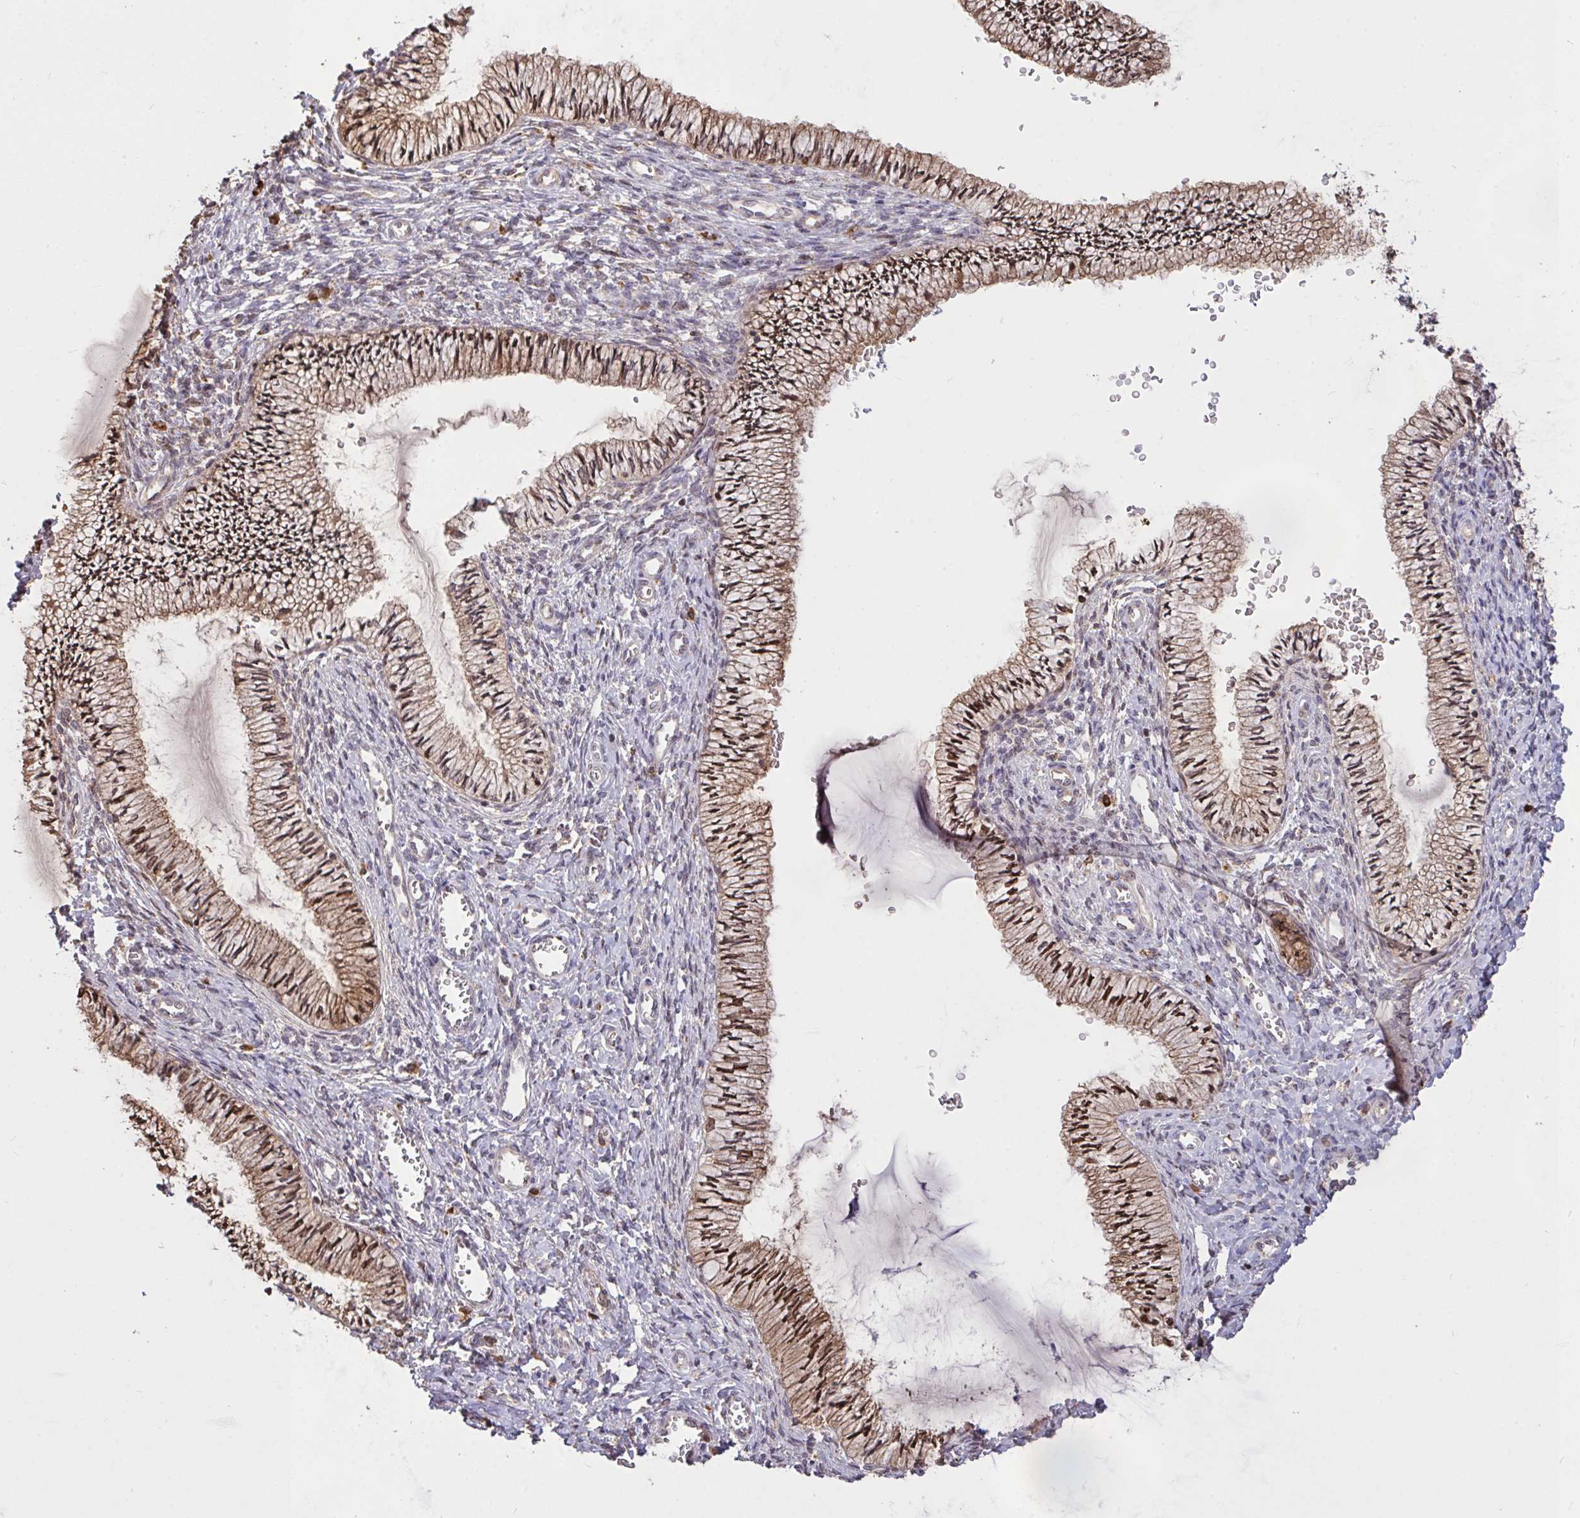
{"staining": {"intensity": "moderate", "quantity": ">75%", "location": "cytoplasmic/membranous,nuclear"}, "tissue": "cervix", "cell_type": "Glandular cells", "image_type": "normal", "snomed": [{"axis": "morphology", "description": "Normal tissue, NOS"}, {"axis": "topography", "description": "Cervix"}], "caption": "Glandular cells show moderate cytoplasmic/membranous,nuclear expression in approximately >75% of cells in unremarkable cervix. The protein is stained brown, and the nuclei are stained in blue (DAB (3,3'-diaminobenzidine) IHC with brightfield microscopy, high magnification).", "gene": "FCER1A", "patient": {"sex": "female", "age": 24}}